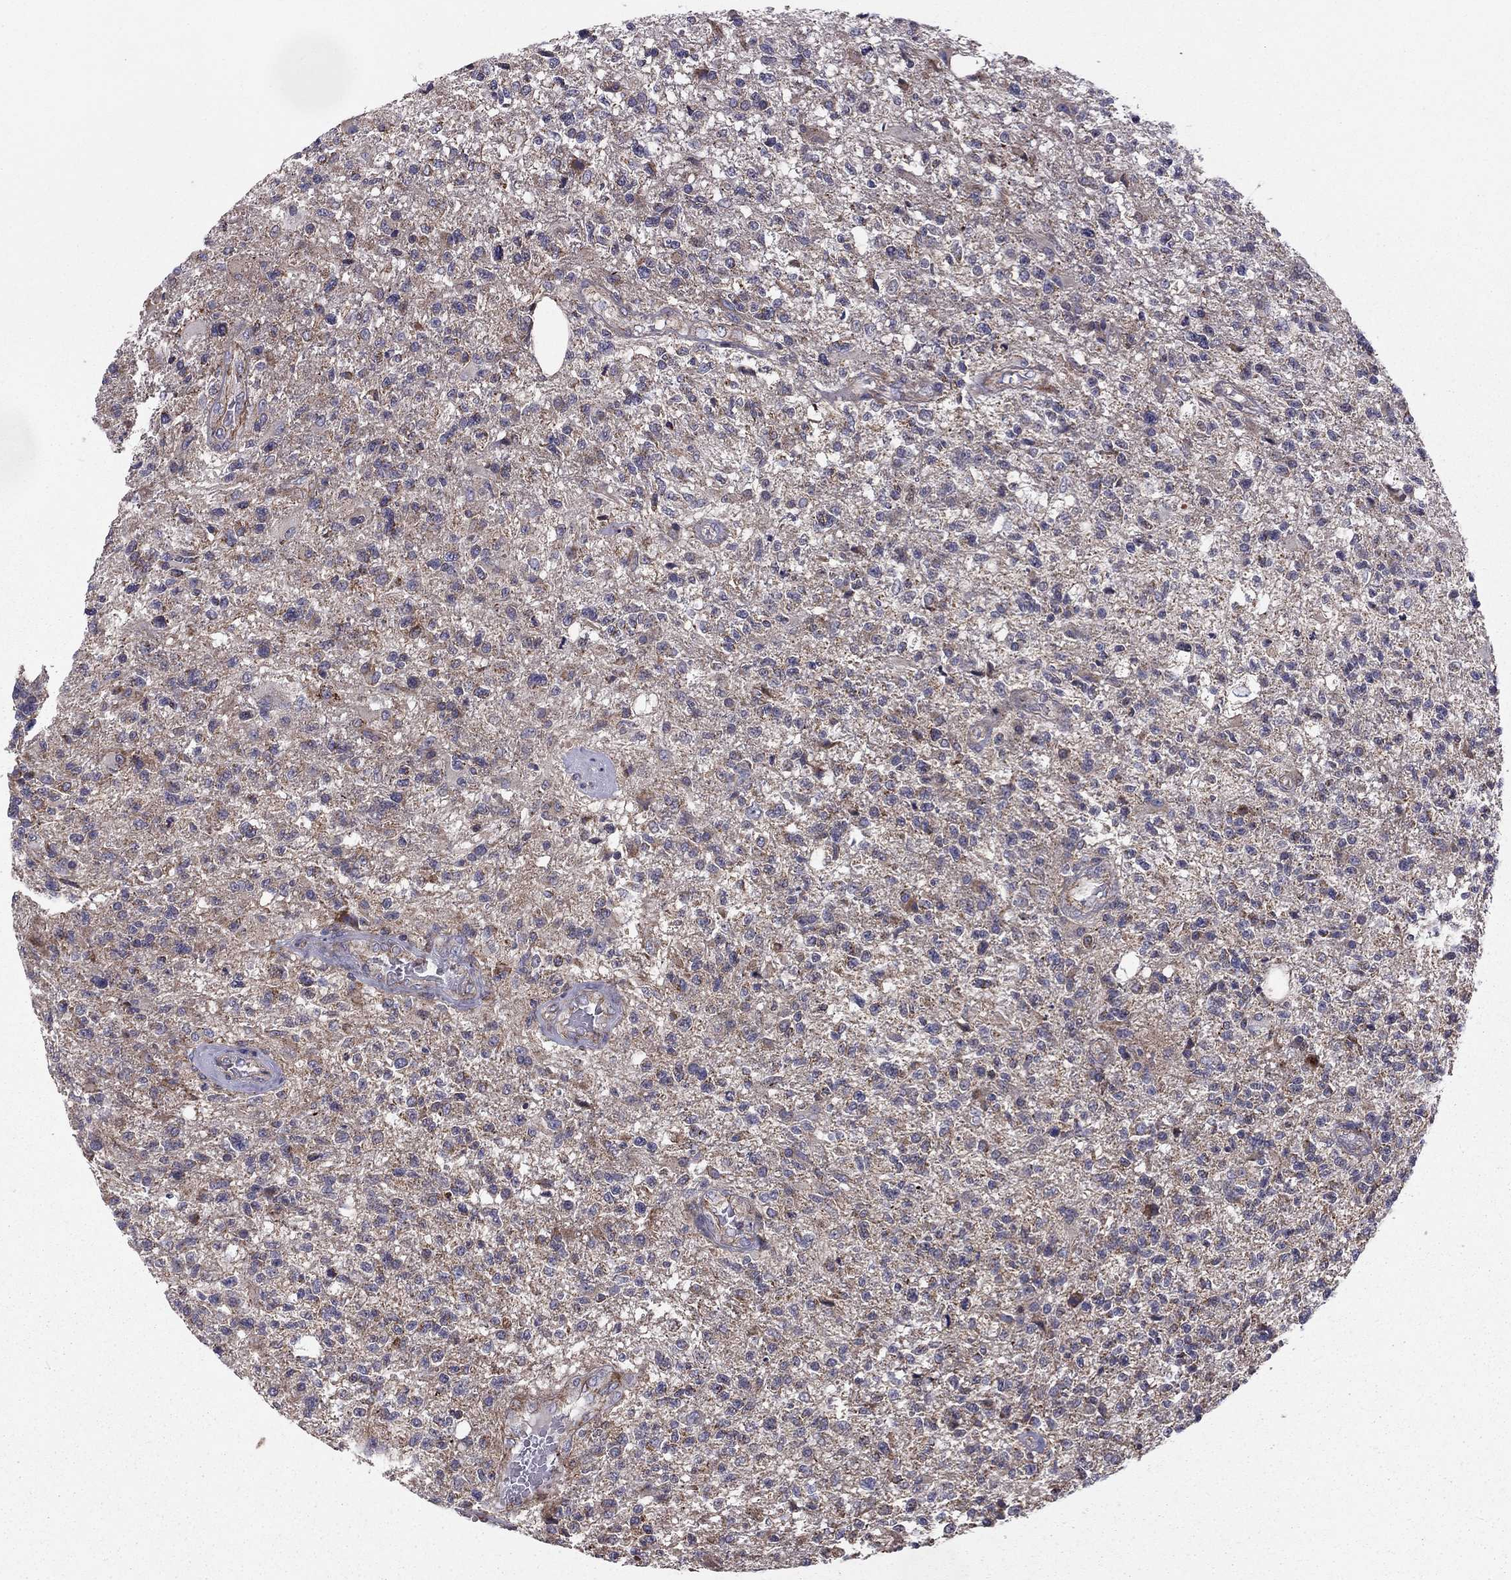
{"staining": {"intensity": "moderate", "quantity": "<25%", "location": "cytoplasmic/membranous"}, "tissue": "glioma", "cell_type": "Tumor cells", "image_type": "cancer", "snomed": [{"axis": "morphology", "description": "Glioma, malignant, High grade"}, {"axis": "topography", "description": "Brain"}], "caption": "Immunohistochemistry image of neoplastic tissue: malignant high-grade glioma stained using immunohistochemistry (IHC) reveals low levels of moderate protein expression localized specifically in the cytoplasmic/membranous of tumor cells, appearing as a cytoplasmic/membranous brown color.", "gene": "ALG6", "patient": {"sex": "male", "age": 56}}